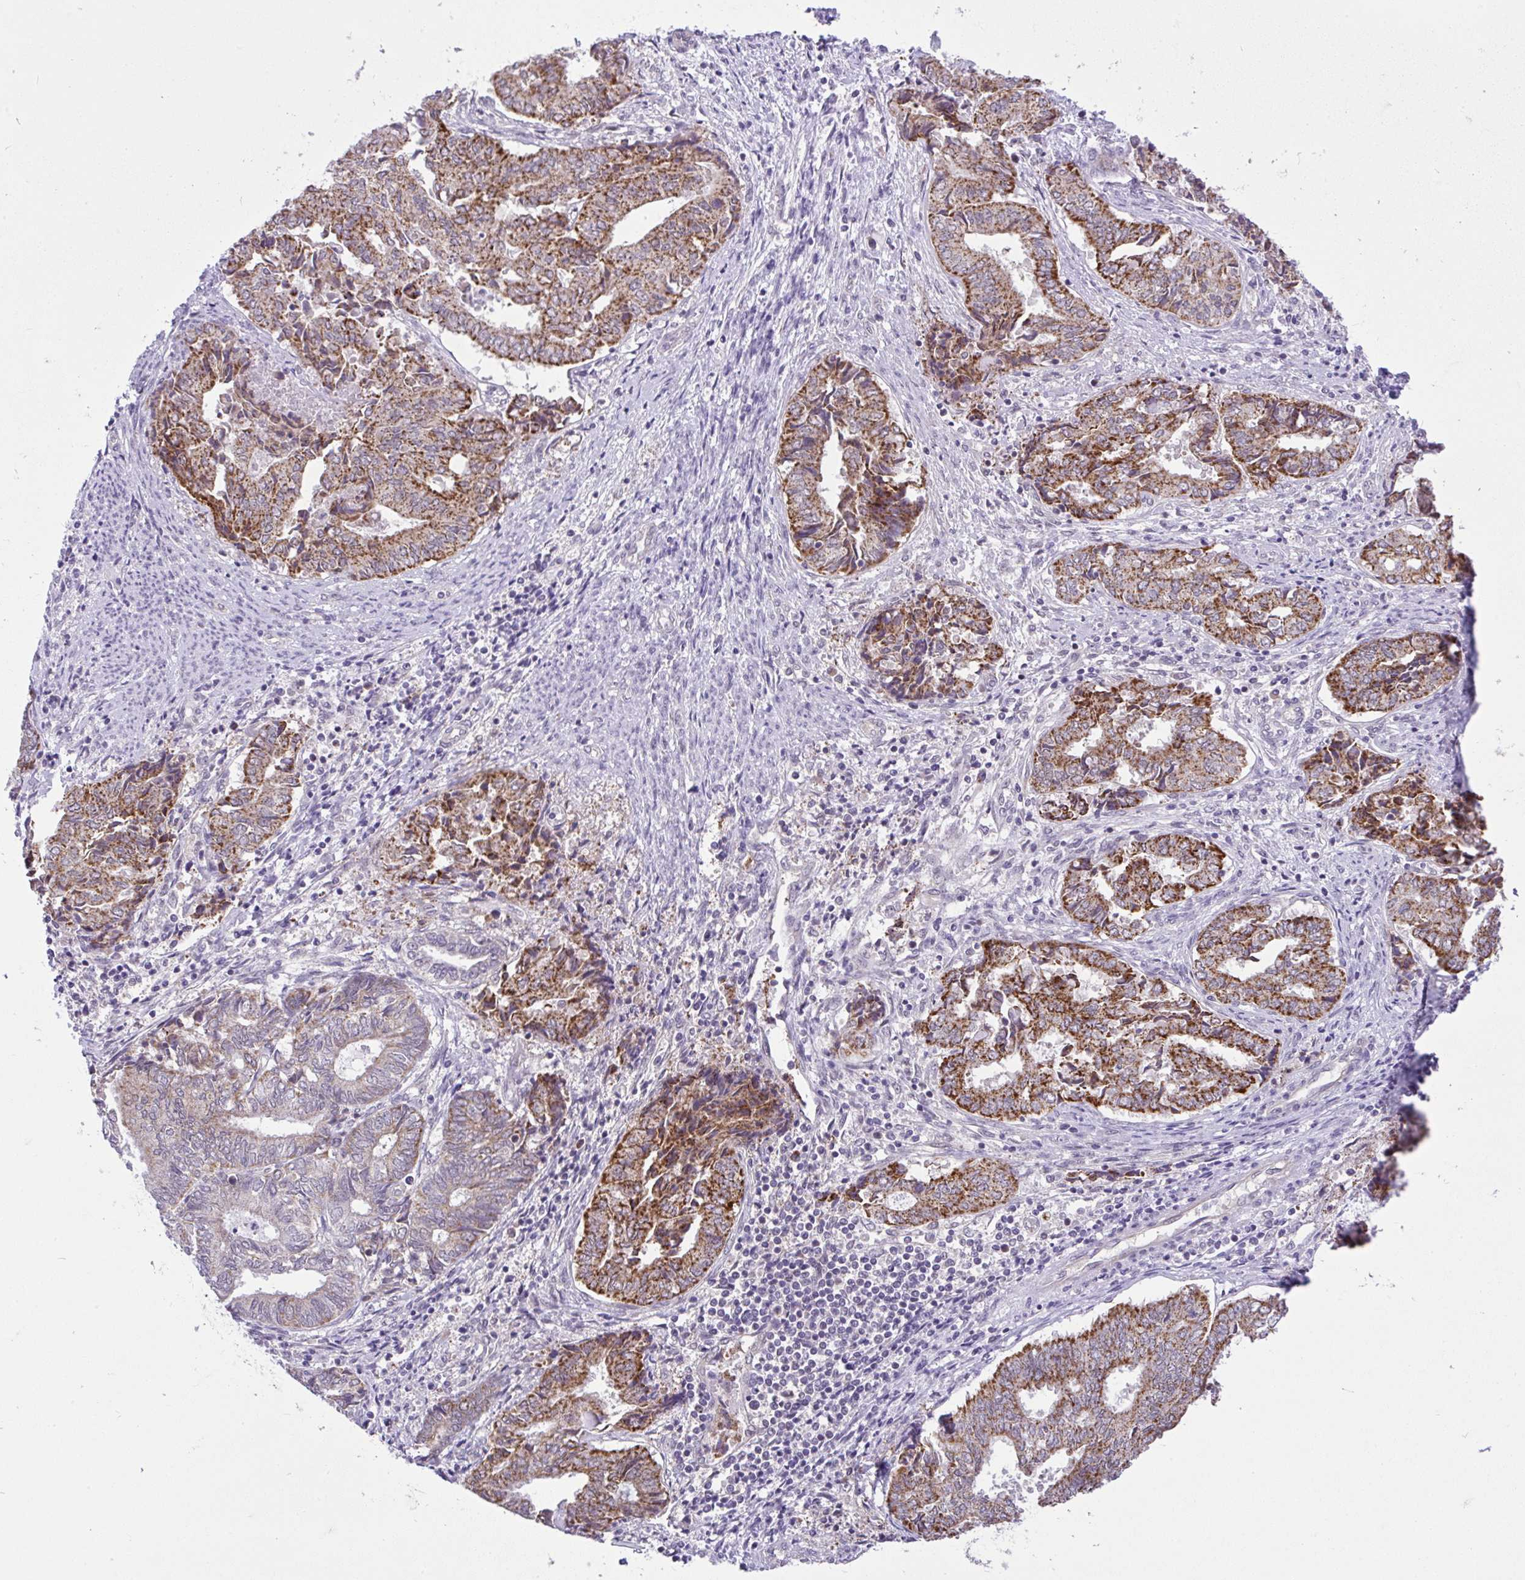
{"staining": {"intensity": "strong", "quantity": "25%-75%", "location": "cytoplasmic/membranous"}, "tissue": "endometrial cancer", "cell_type": "Tumor cells", "image_type": "cancer", "snomed": [{"axis": "morphology", "description": "Adenocarcinoma, NOS"}, {"axis": "topography", "description": "Endometrium"}], "caption": "Tumor cells show strong cytoplasmic/membranous expression in approximately 25%-75% of cells in endometrial cancer (adenocarcinoma). The protein of interest is stained brown, and the nuclei are stained in blue (DAB IHC with brightfield microscopy, high magnification).", "gene": "PYCR2", "patient": {"sex": "female", "age": 80}}